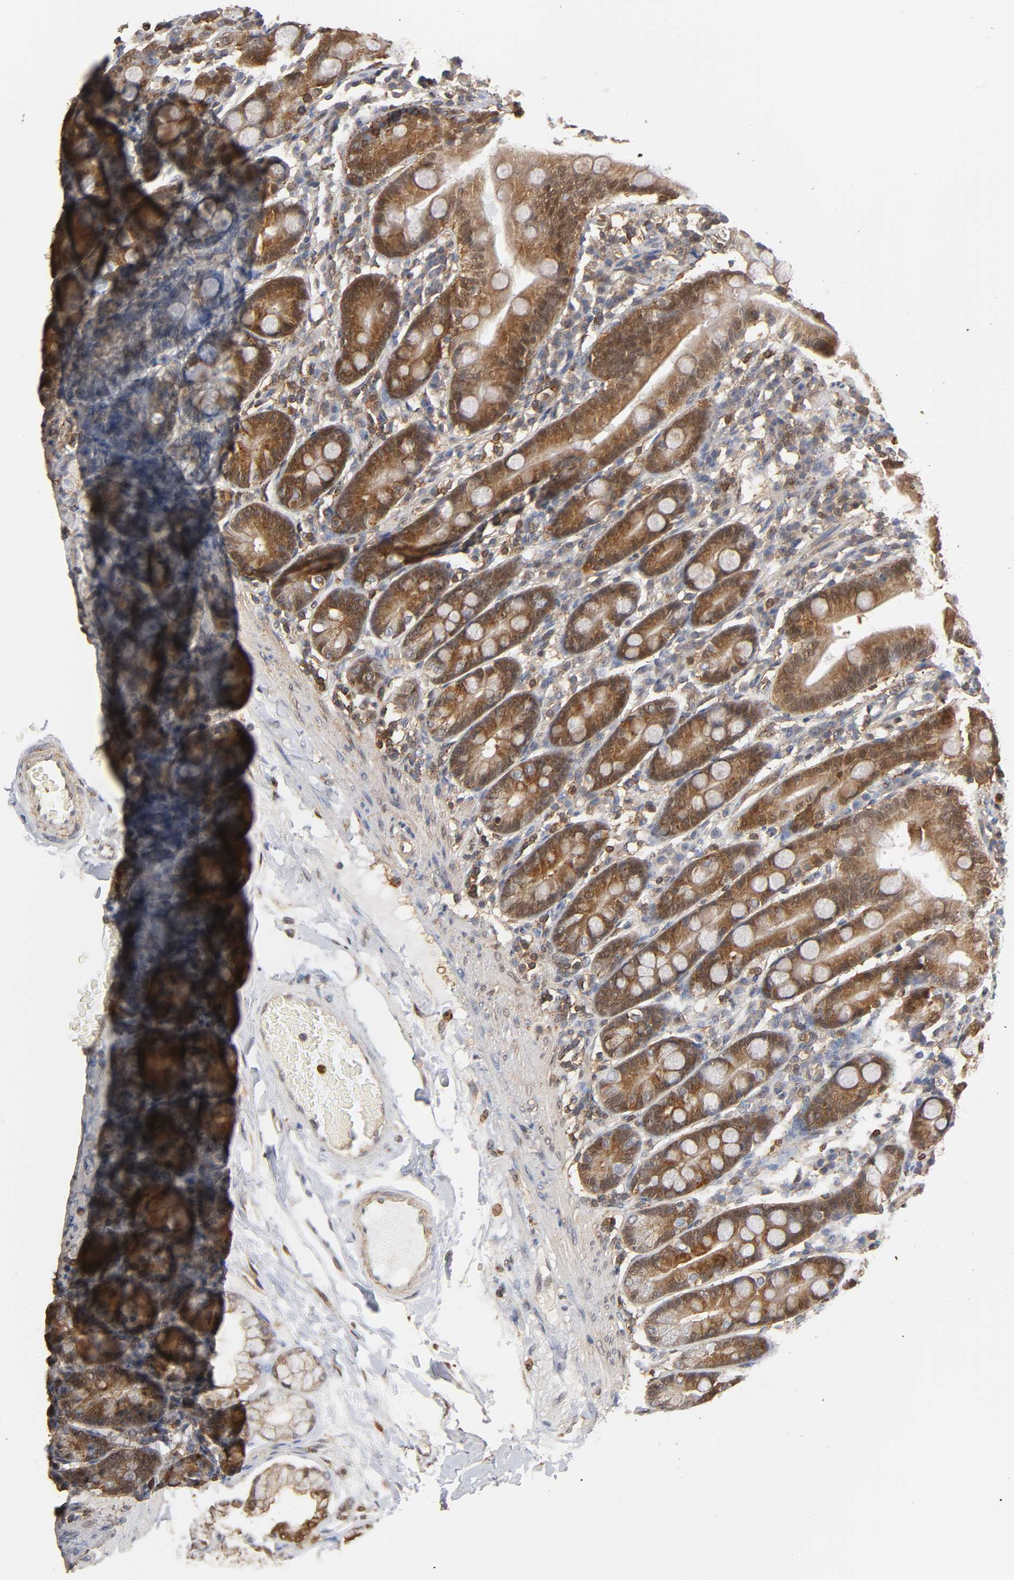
{"staining": {"intensity": "moderate", "quantity": ">75%", "location": "cytoplasmic/membranous,nuclear"}, "tissue": "duodenum", "cell_type": "Glandular cells", "image_type": "normal", "snomed": [{"axis": "morphology", "description": "Normal tissue, NOS"}, {"axis": "topography", "description": "Duodenum"}], "caption": "Normal duodenum exhibits moderate cytoplasmic/membranous,nuclear expression in approximately >75% of glandular cells, visualized by immunohistochemistry. (DAB = brown stain, brightfield microscopy at high magnification).", "gene": "ANXA11", "patient": {"sex": "male", "age": 50}}